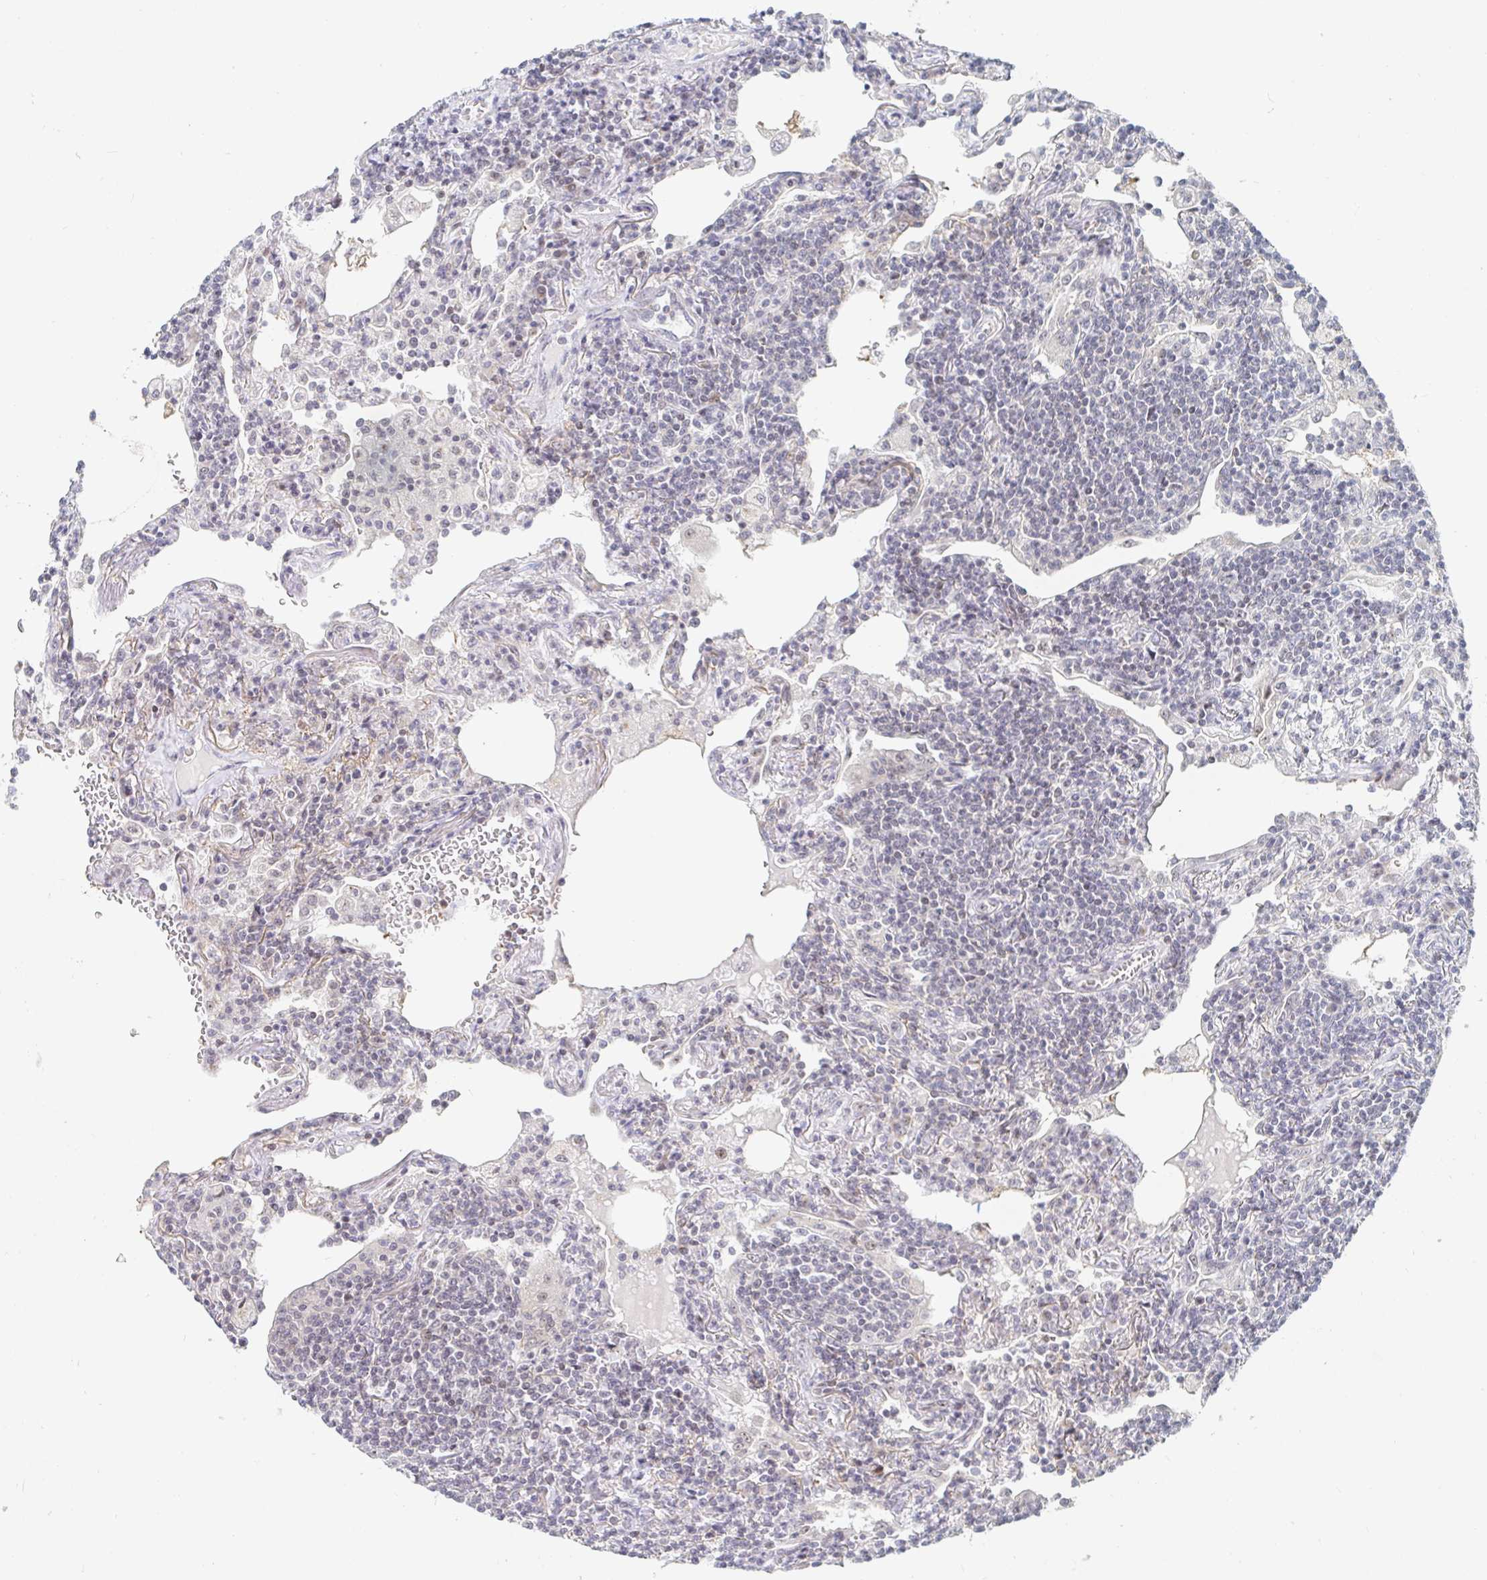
{"staining": {"intensity": "negative", "quantity": "none", "location": "none"}, "tissue": "lymphoma", "cell_type": "Tumor cells", "image_type": "cancer", "snomed": [{"axis": "morphology", "description": "Malignant lymphoma, non-Hodgkin's type, Low grade"}, {"axis": "topography", "description": "Lung"}], "caption": "Tumor cells are negative for protein expression in human malignant lymphoma, non-Hodgkin's type (low-grade).", "gene": "CHD2", "patient": {"sex": "female", "age": 71}}